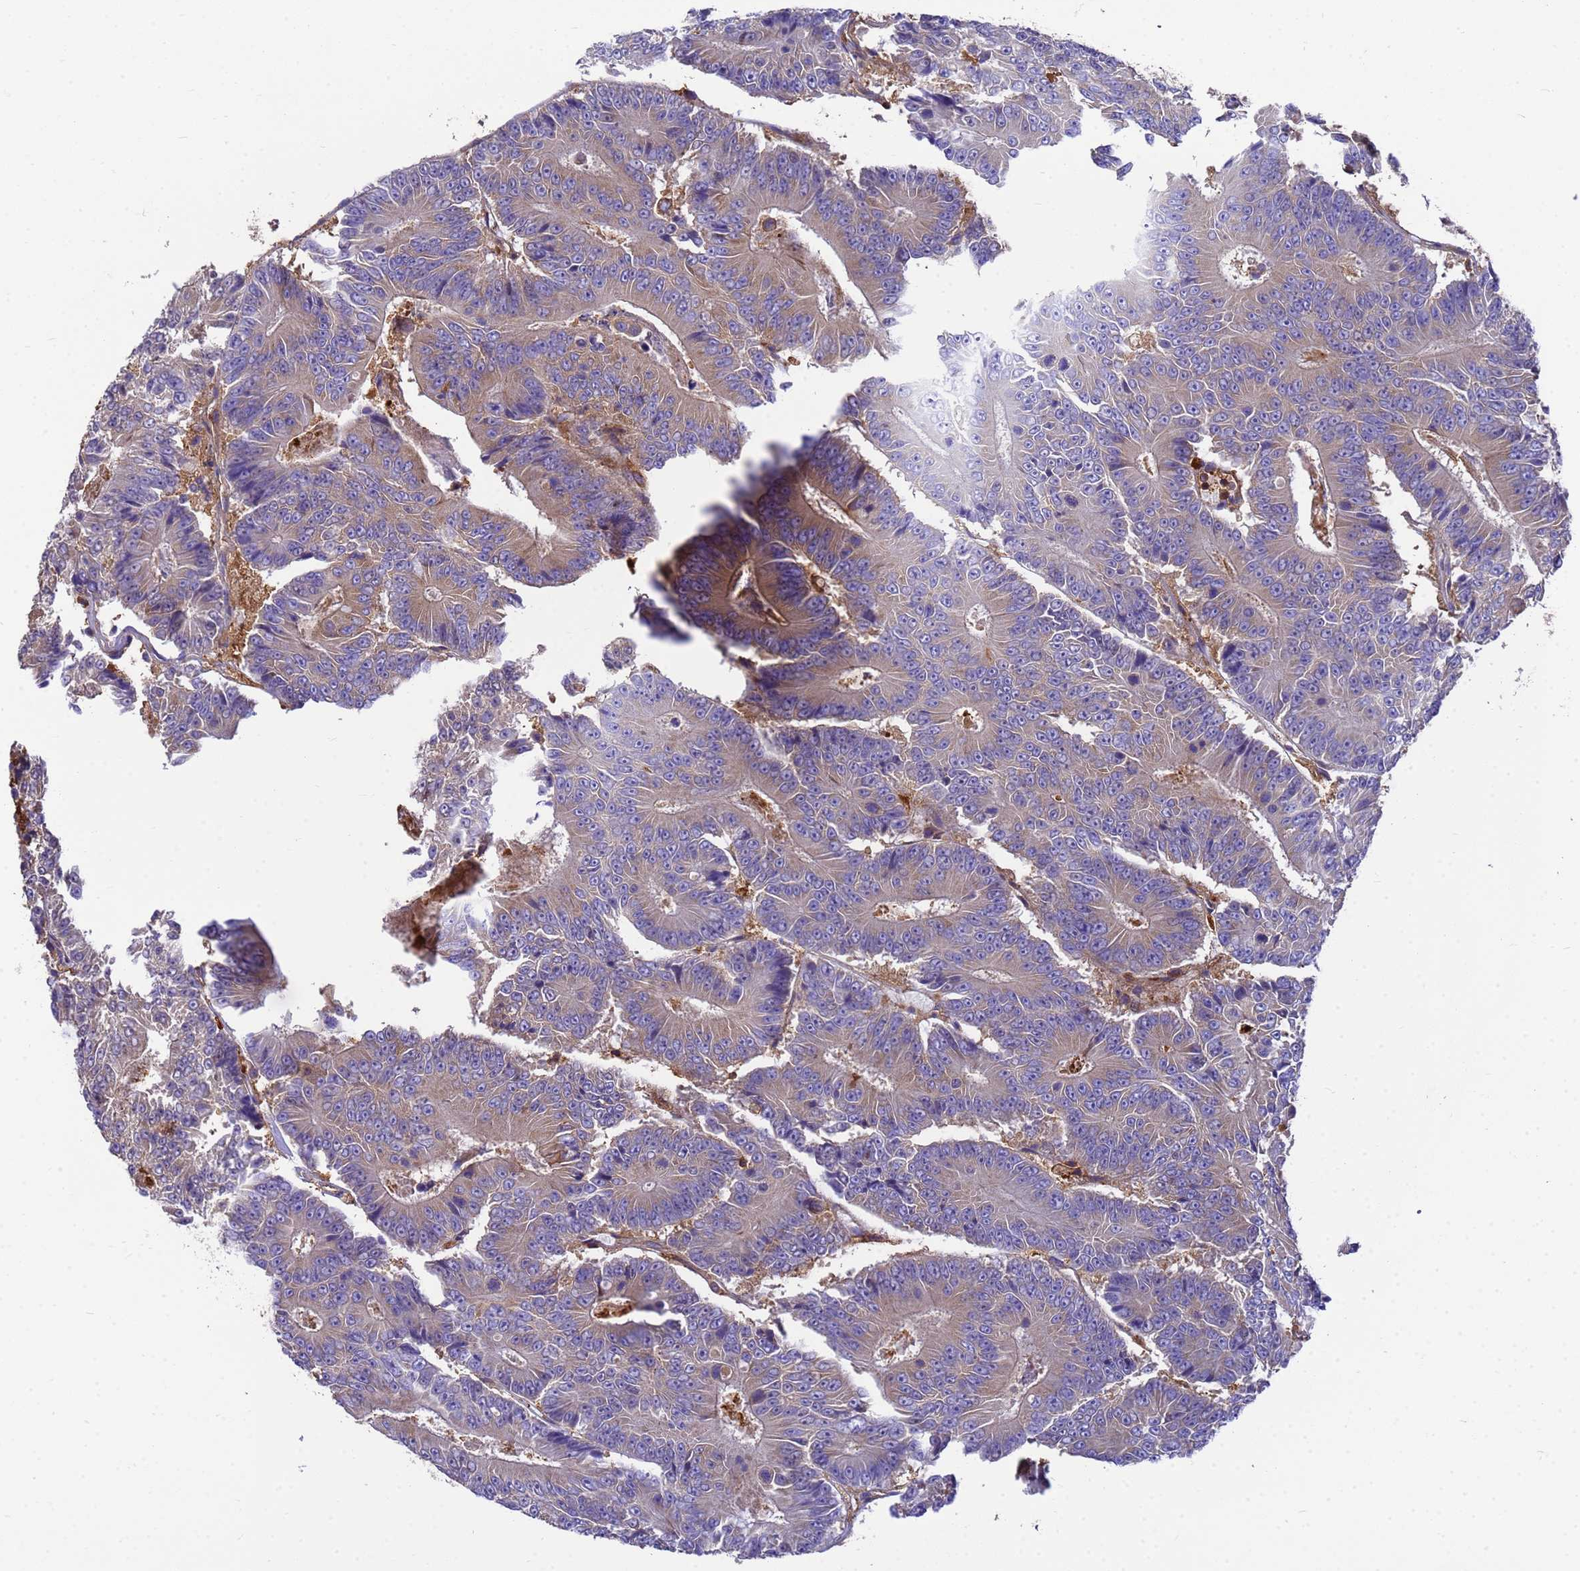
{"staining": {"intensity": "weak", "quantity": "<25%", "location": "cytoplasmic/membranous"}, "tissue": "colorectal cancer", "cell_type": "Tumor cells", "image_type": "cancer", "snomed": [{"axis": "morphology", "description": "Adenocarcinoma, NOS"}, {"axis": "topography", "description": "Colon"}], "caption": "There is no significant staining in tumor cells of adenocarcinoma (colorectal).", "gene": "ZNF235", "patient": {"sex": "male", "age": 83}}